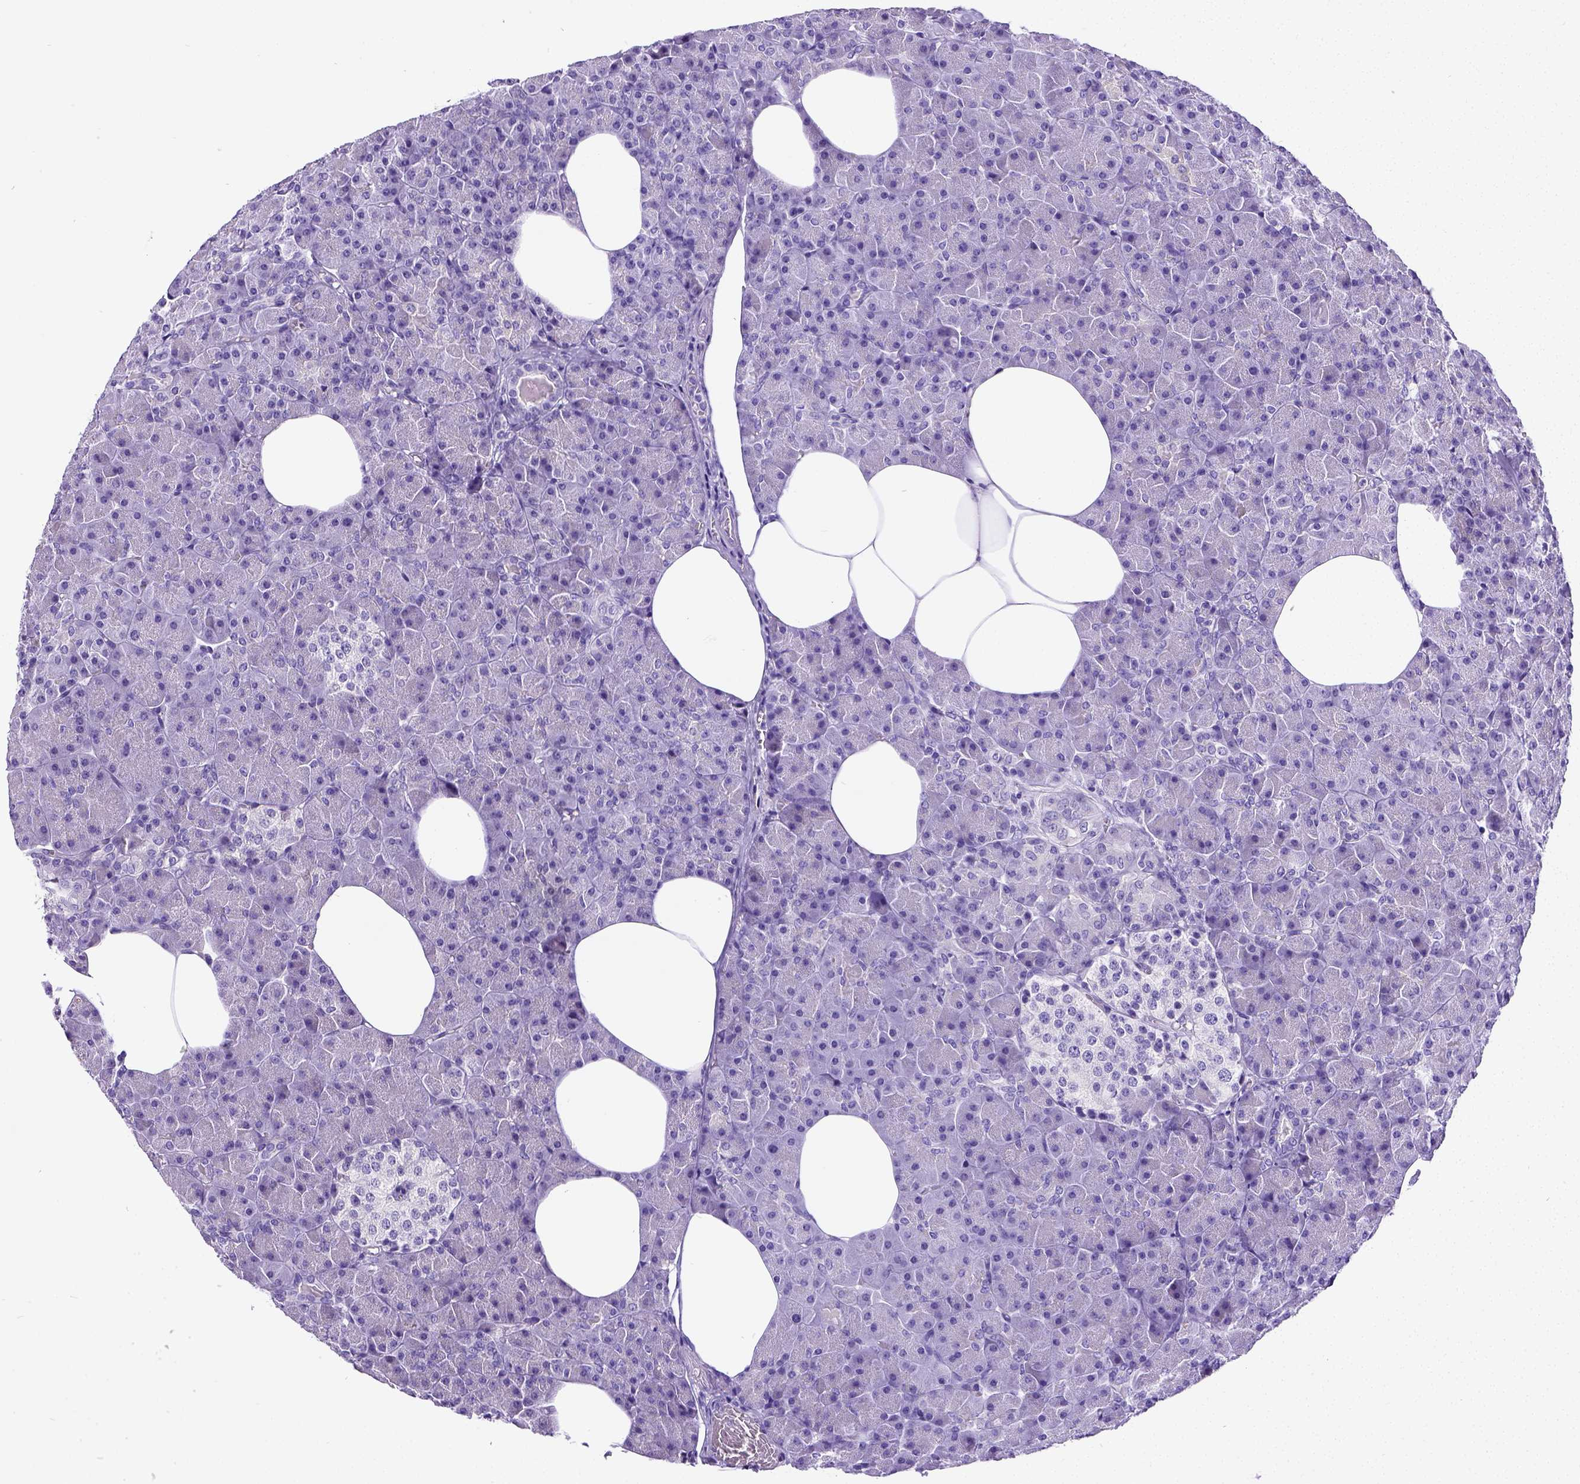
{"staining": {"intensity": "negative", "quantity": "none", "location": "none"}, "tissue": "pancreas", "cell_type": "Exocrine glandular cells", "image_type": "normal", "snomed": [{"axis": "morphology", "description": "Normal tissue, NOS"}, {"axis": "topography", "description": "Pancreas"}], "caption": "Immunohistochemistry histopathology image of normal pancreas: pancreas stained with DAB (3,3'-diaminobenzidine) shows no significant protein staining in exocrine glandular cells. The staining was performed using DAB (3,3'-diaminobenzidine) to visualize the protein expression in brown, while the nuclei were stained in blue with hematoxylin (Magnification: 20x).", "gene": "SATB2", "patient": {"sex": "female", "age": 45}}